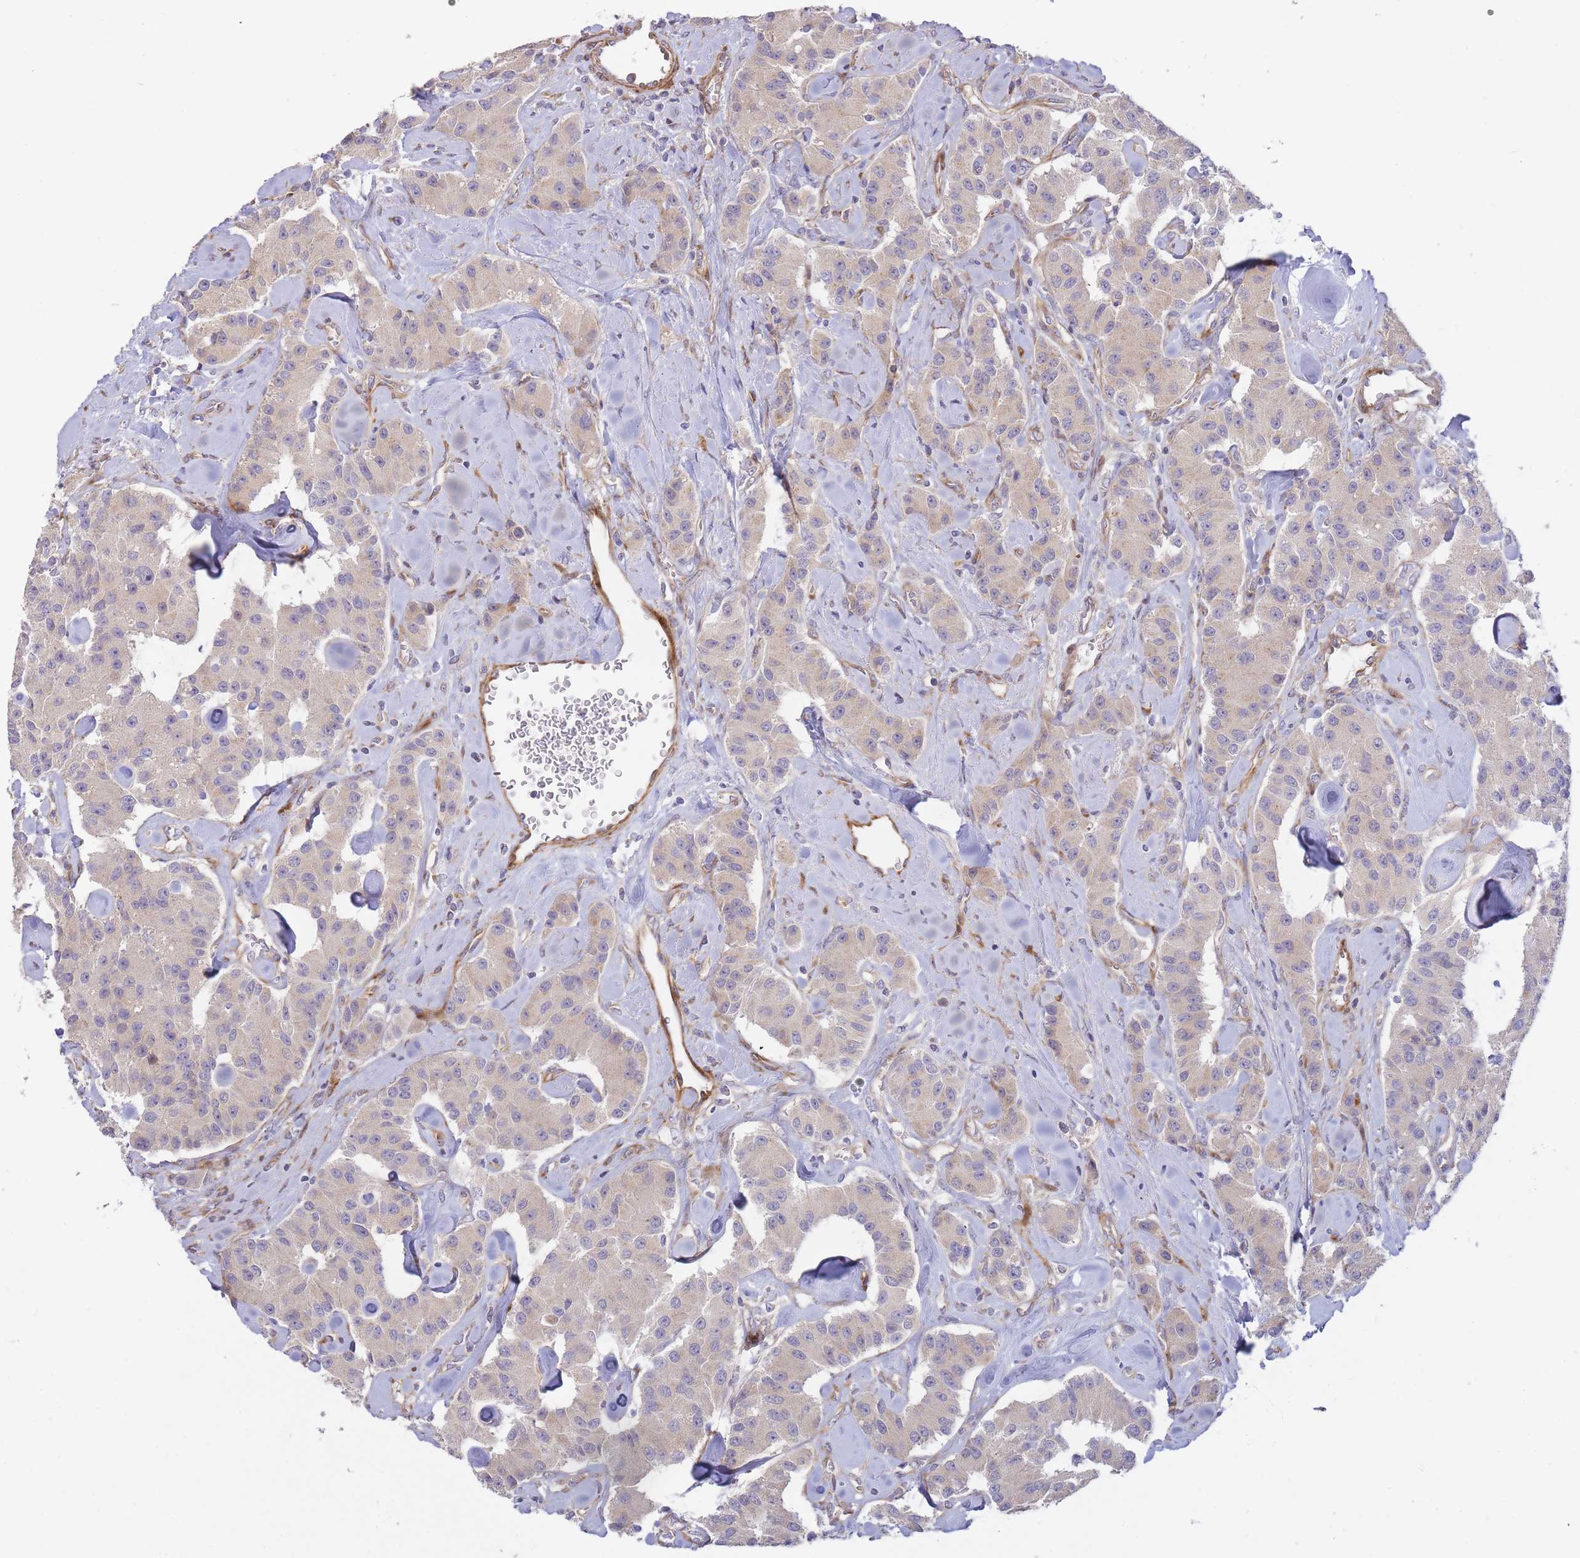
{"staining": {"intensity": "negative", "quantity": "none", "location": "none"}, "tissue": "carcinoid", "cell_type": "Tumor cells", "image_type": "cancer", "snomed": [{"axis": "morphology", "description": "Carcinoid, malignant, NOS"}, {"axis": "topography", "description": "Pancreas"}], "caption": "A histopathology image of human carcinoid is negative for staining in tumor cells. Nuclei are stained in blue.", "gene": "ATP5MC2", "patient": {"sex": "male", "age": 41}}